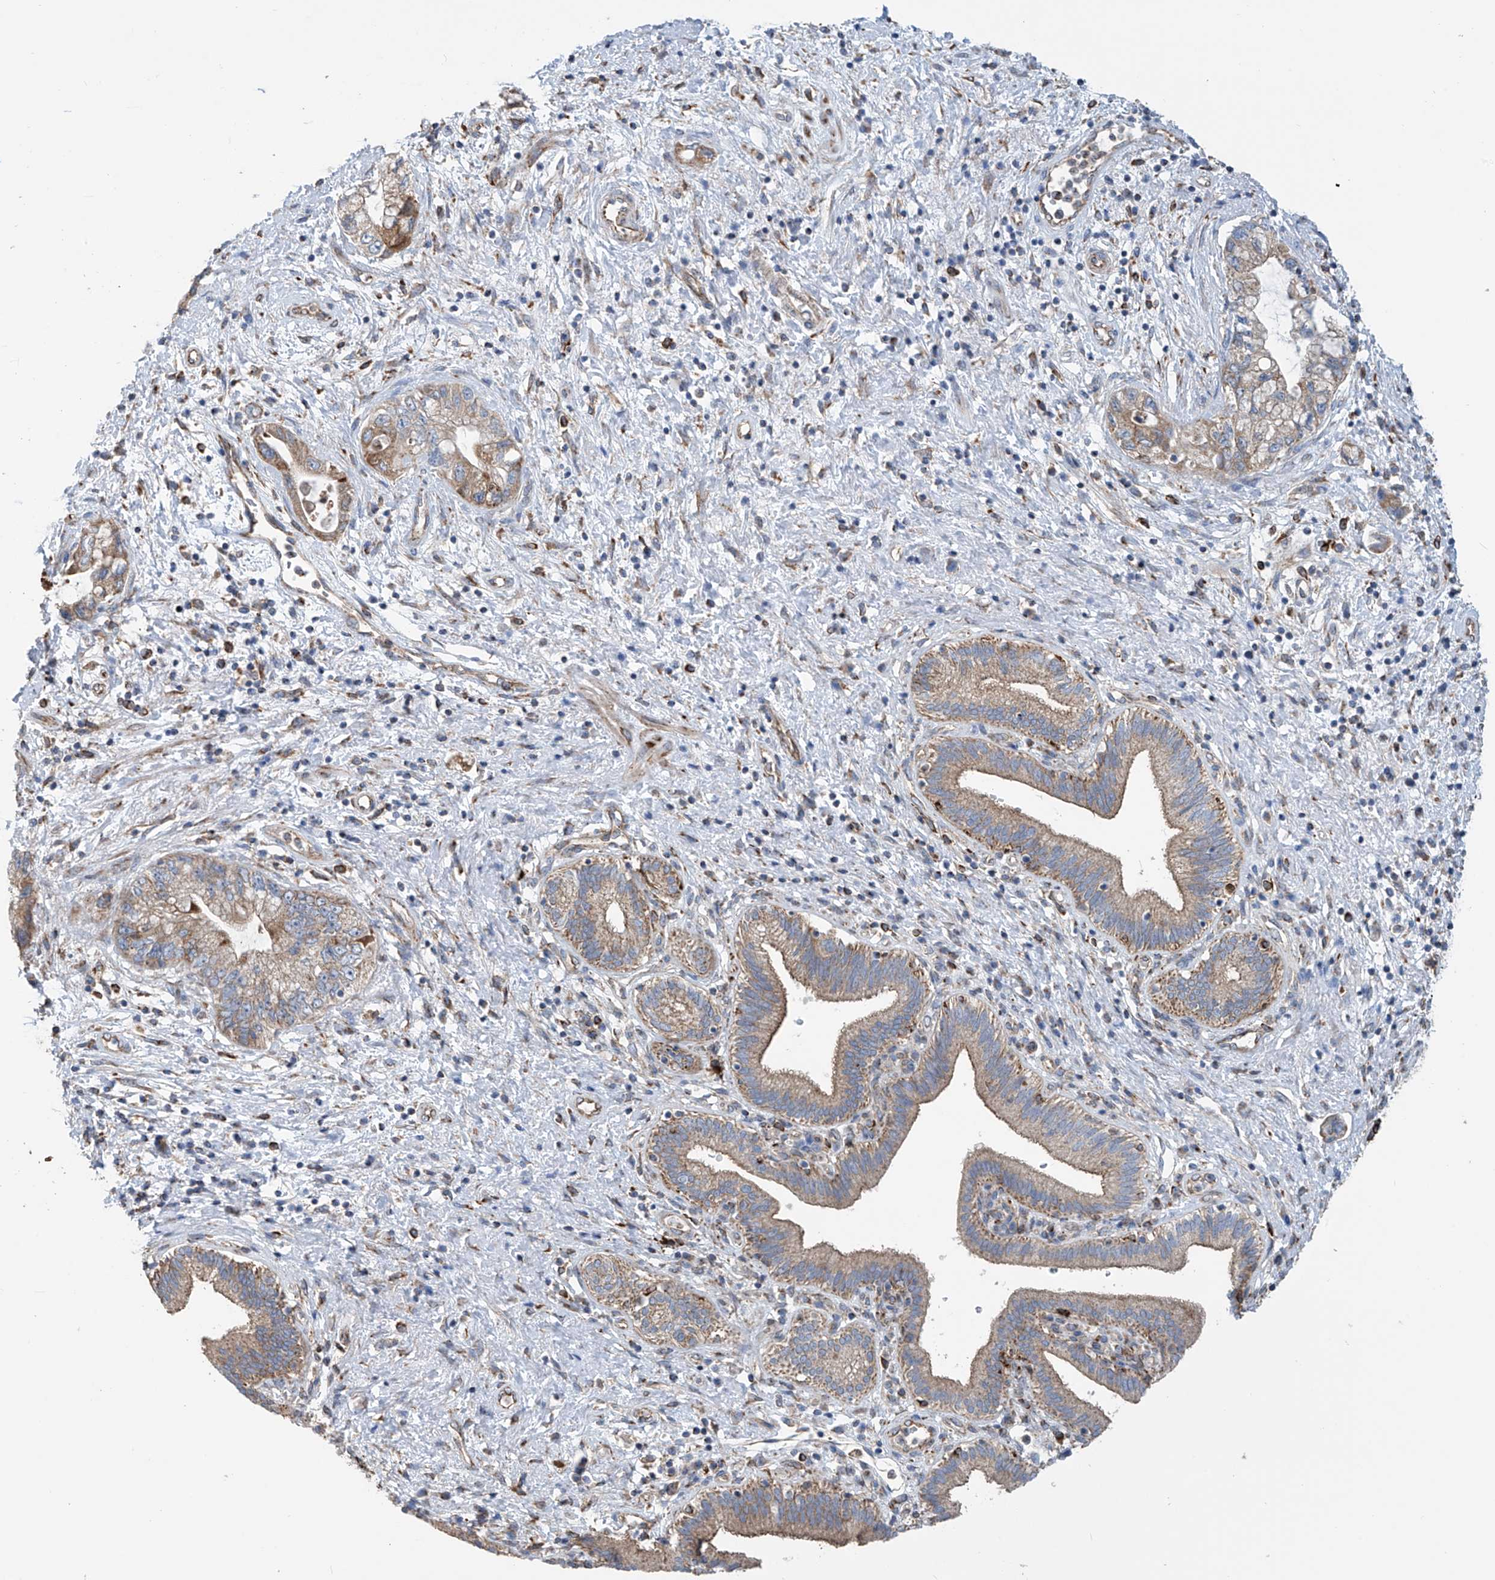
{"staining": {"intensity": "moderate", "quantity": ">75%", "location": "cytoplasmic/membranous"}, "tissue": "pancreatic cancer", "cell_type": "Tumor cells", "image_type": "cancer", "snomed": [{"axis": "morphology", "description": "Adenocarcinoma, NOS"}, {"axis": "topography", "description": "Pancreas"}], "caption": "Adenocarcinoma (pancreatic) was stained to show a protein in brown. There is medium levels of moderate cytoplasmic/membranous staining in approximately >75% of tumor cells.", "gene": "EIF5B", "patient": {"sex": "female", "age": 73}}